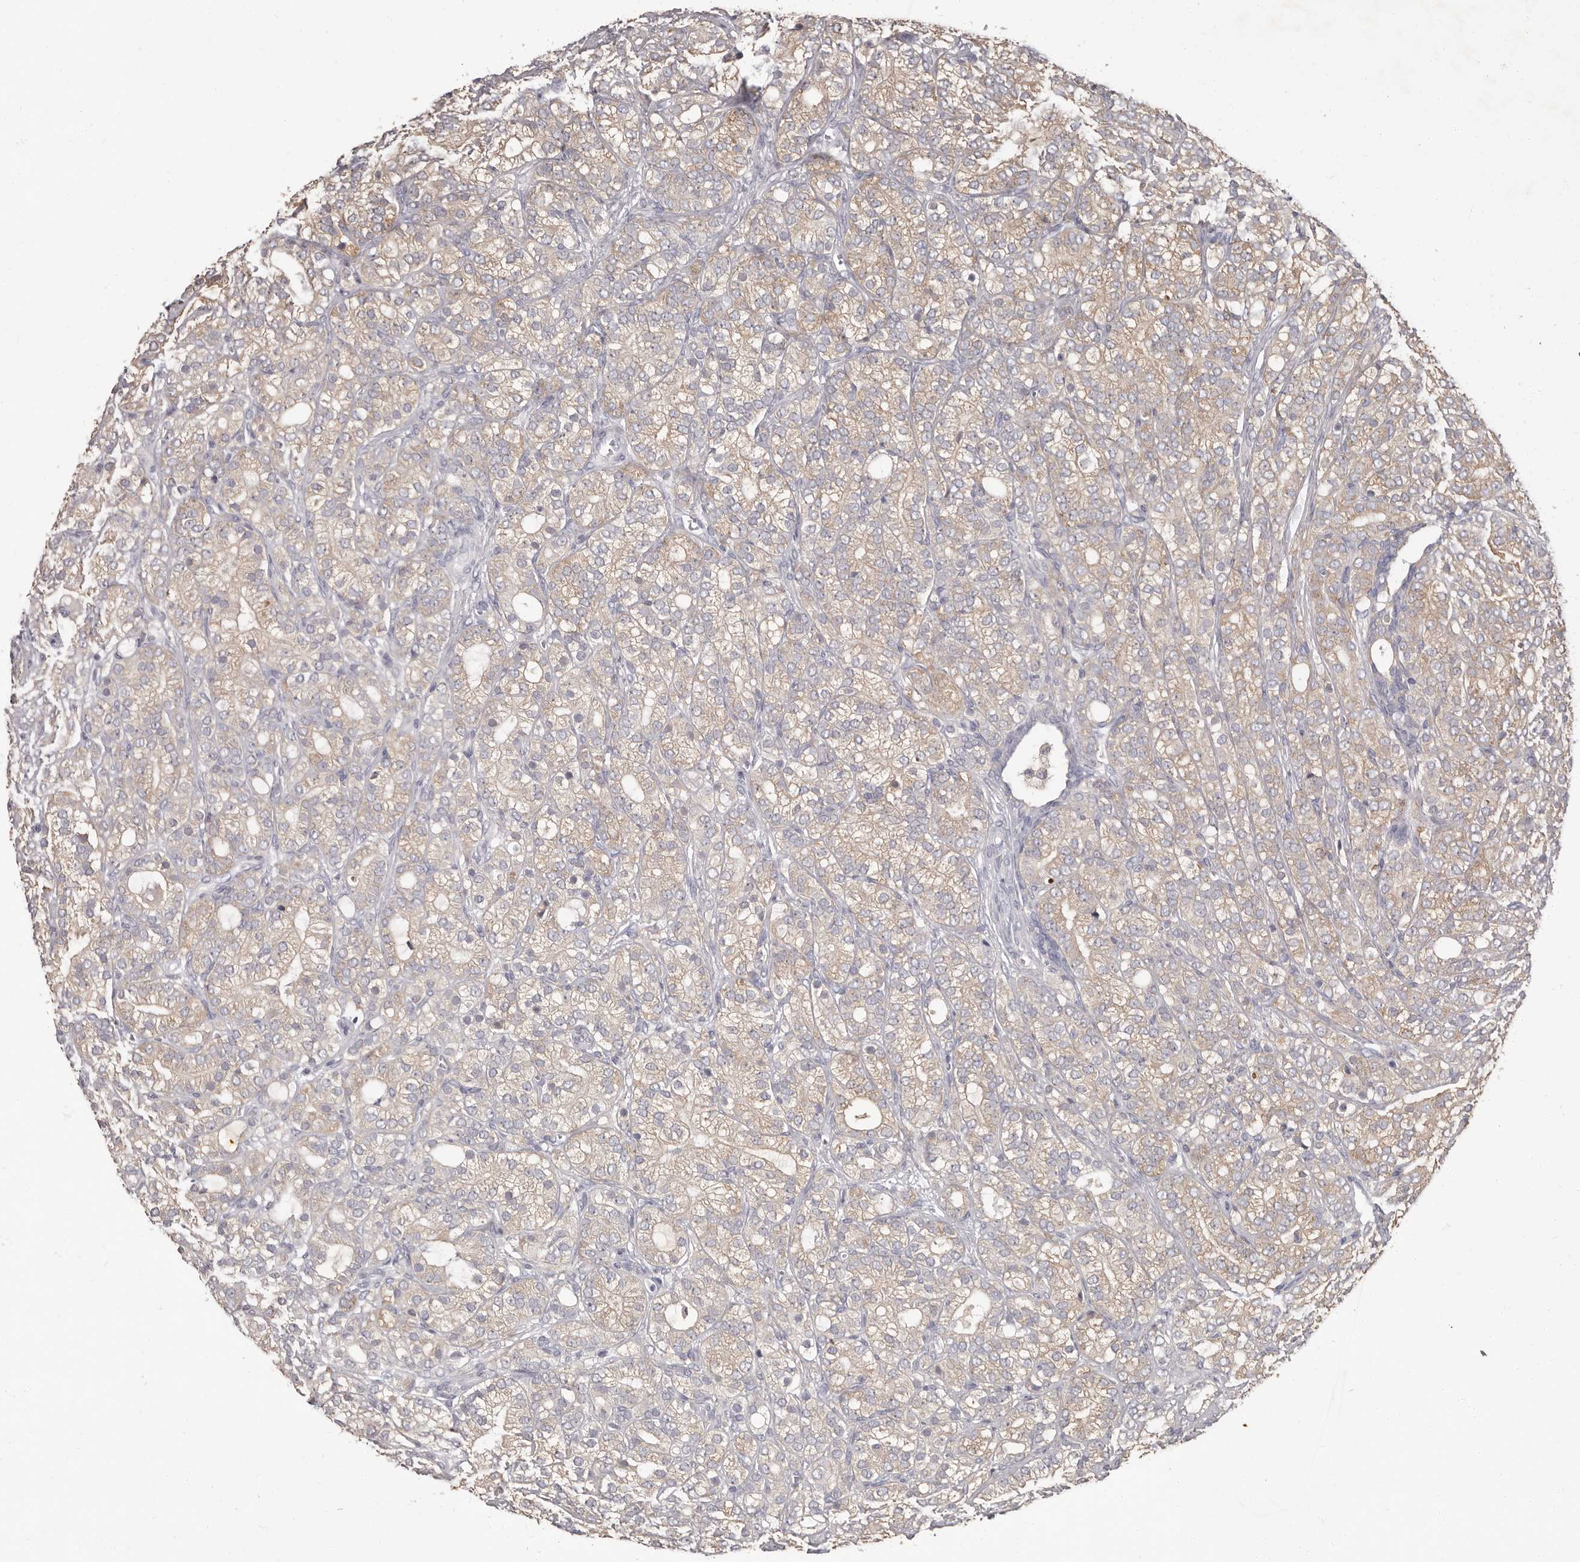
{"staining": {"intensity": "weak", "quantity": "25%-75%", "location": "cytoplasmic/membranous"}, "tissue": "prostate cancer", "cell_type": "Tumor cells", "image_type": "cancer", "snomed": [{"axis": "morphology", "description": "Adenocarcinoma, High grade"}, {"axis": "topography", "description": "Prostate"}], "caption": "Brown immunohistochemical staining in human prostate adenocarcinoma (high-grade) reveals weak cytoplasmic/membranous expression in approximately 25%-75% of tumor cells.", "gene": "APEH", "patient": {"sex": "male", "age": 57}}